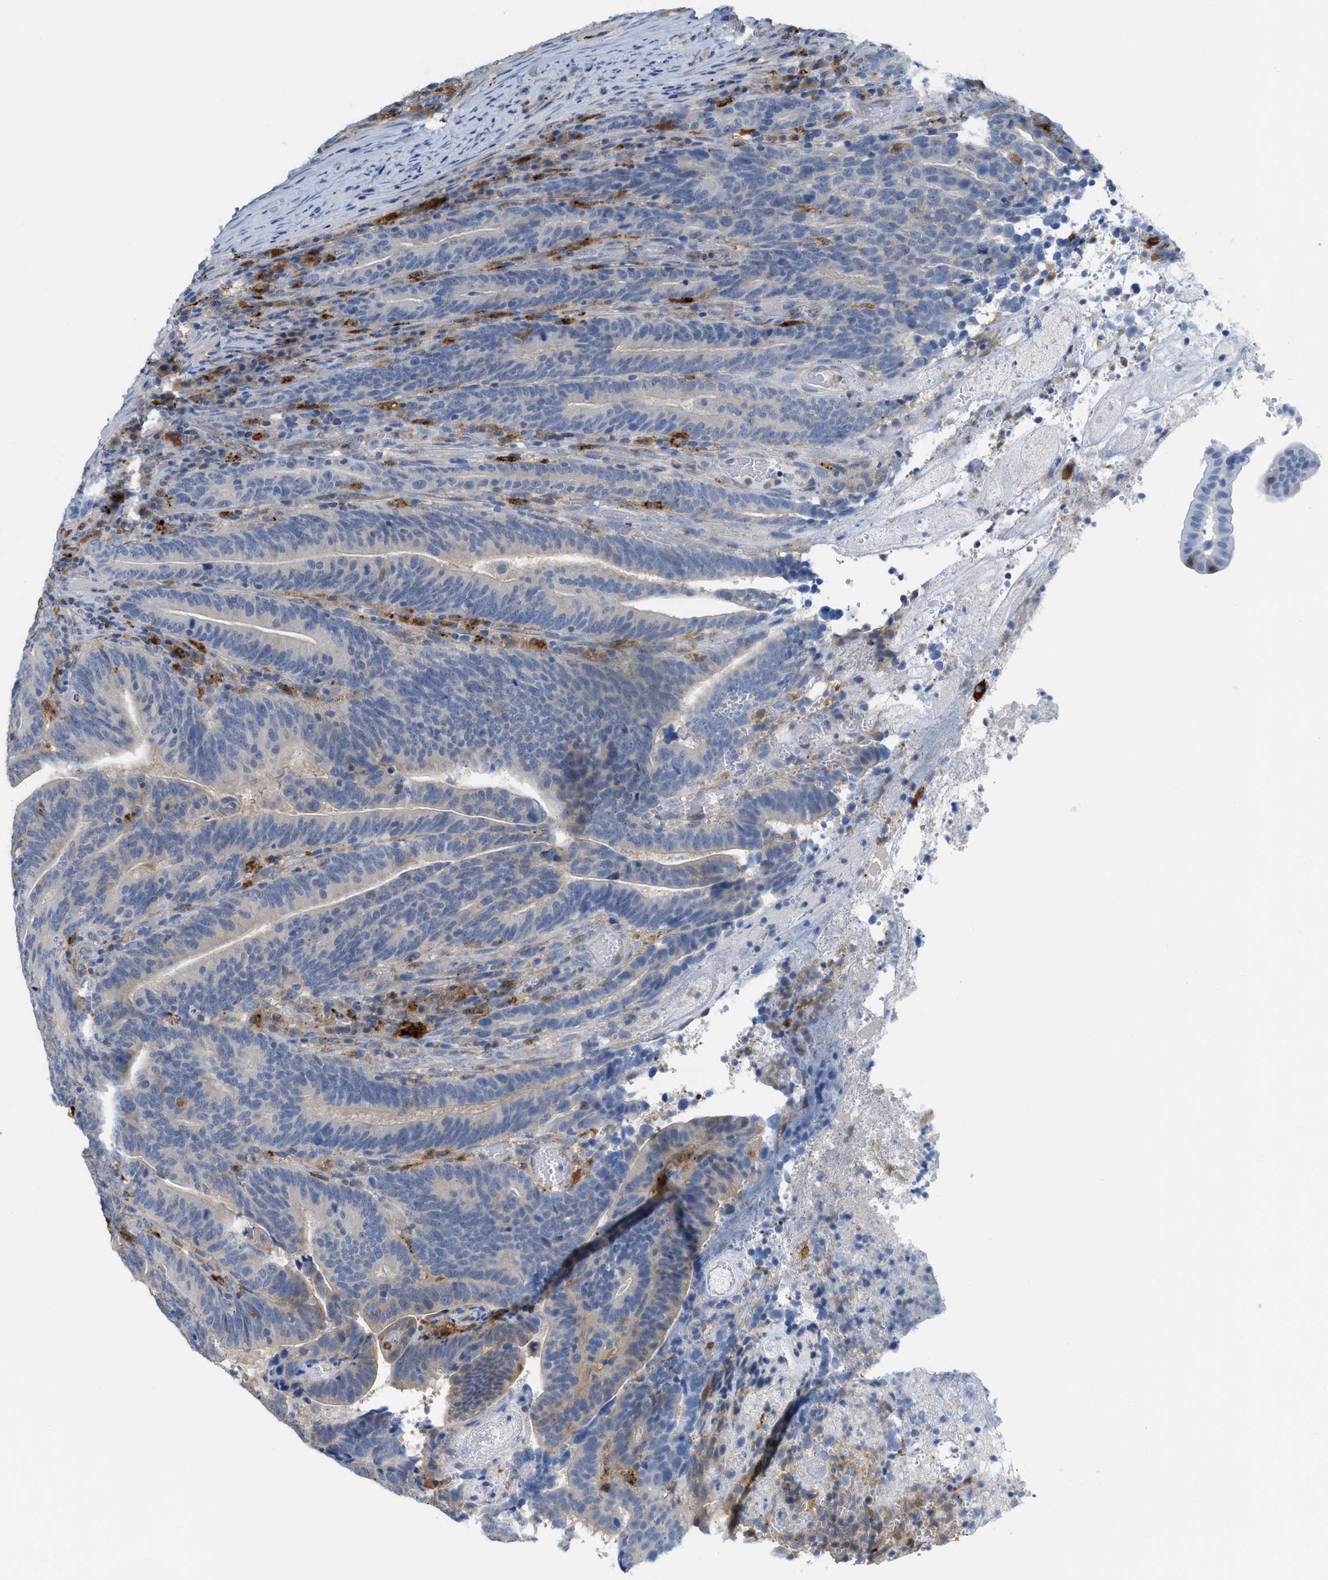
{"staining": {"intensity": "negative", "quantity": "none", "location": "none"}, "tissue": "colorectal cancer", "cell_type": "Tumor cells", "image_type": "cancer", "snomed": [{"axis": "morphology", "description": "Adenocarcinoma, NOS"}, {"axis": "topography", "description": "Colon"}], "caption": "Immunohistochemistry of human adenocarcinoma (colorectal) displays no positivity in tumor cells.", "gene": "CSTB", "patient": {"sex": "female", "age": 66}}